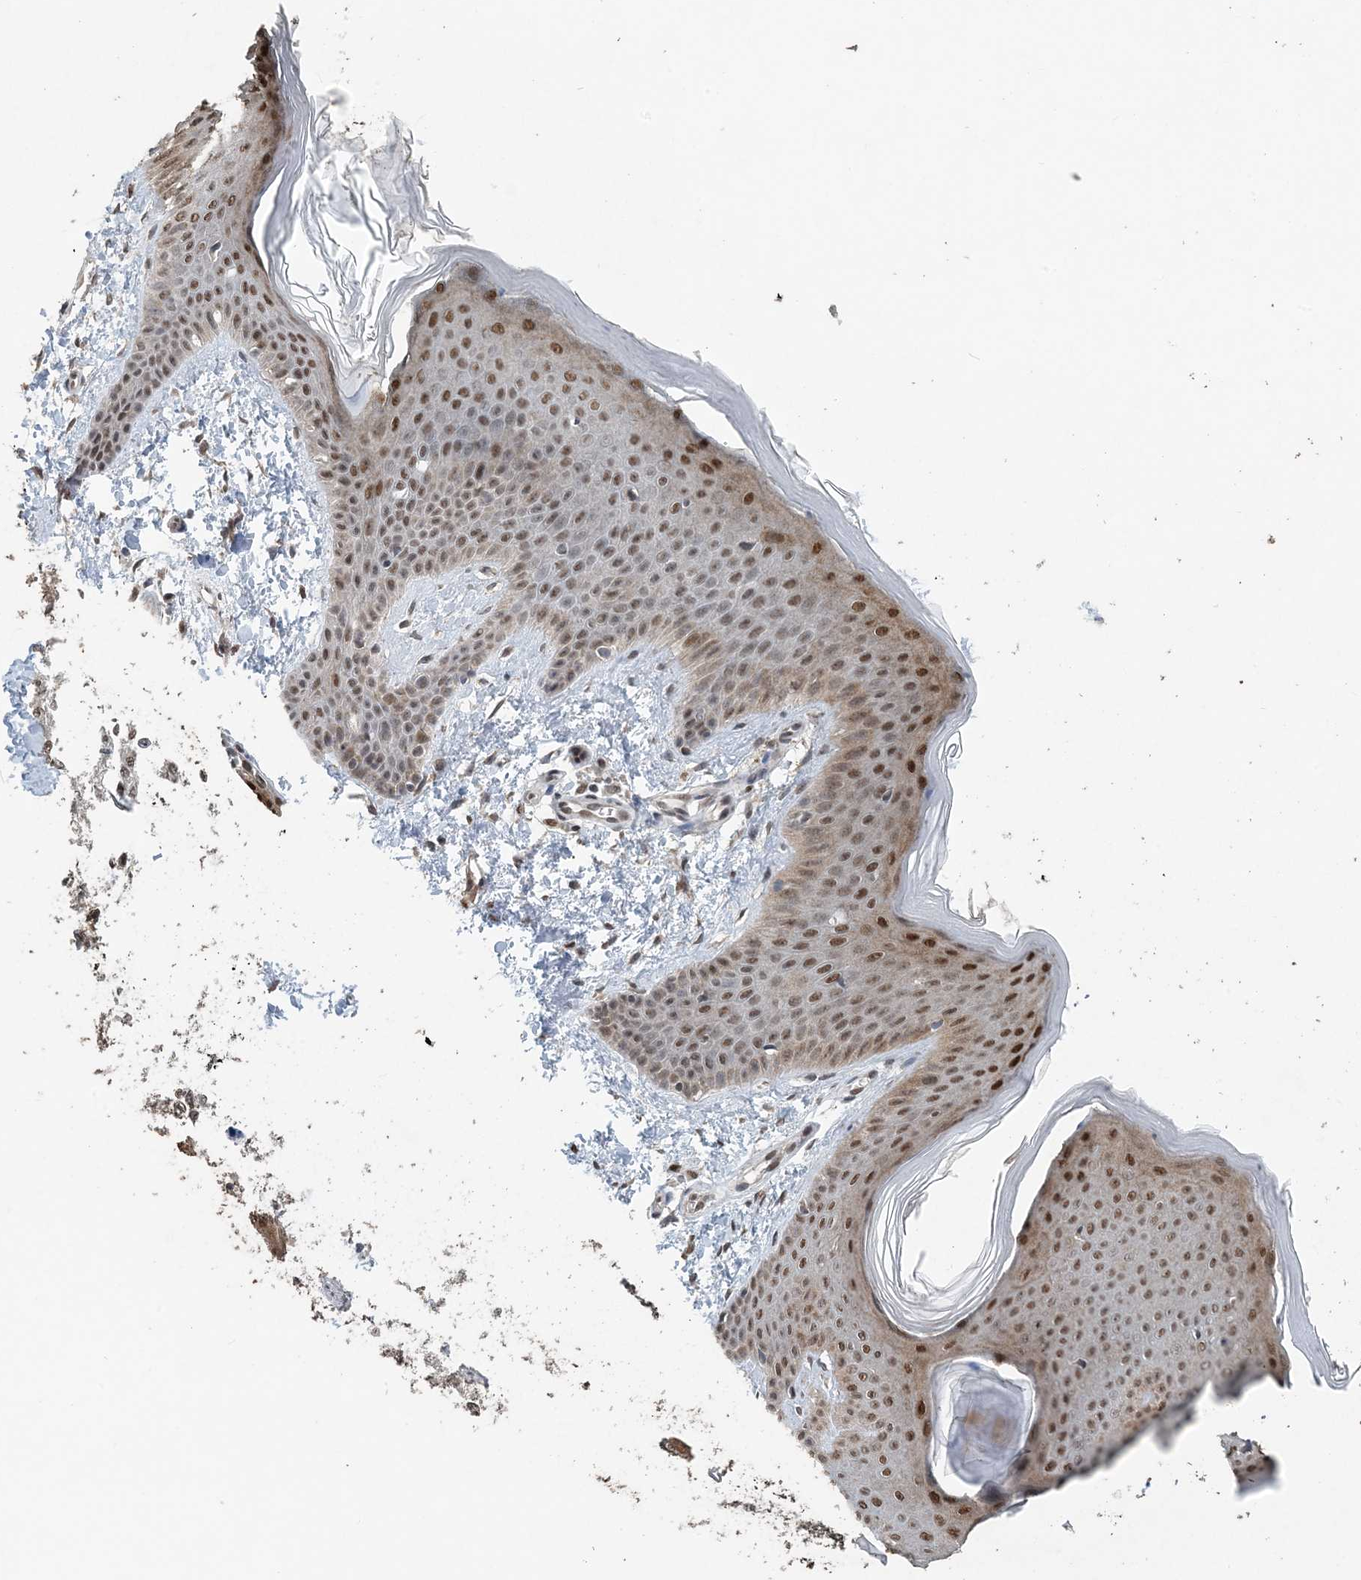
{"staining": {"intensity": "moderate", "quantity": ">75%", "location": "cytoplasmic/membranous,nuclear"}, "tissue": "skin", "cell_type": "Fibroblasts", "image_type": "normal", "snomed": [{"axis": "morphology", "description": "Normal tissue, NOS"}, {"axis": "topography", "description": "Skin"}], "caption": "IHC histopathology image of unremarkable skin: skin stained using immunohistochemistry displays medium levels of moderate protein expression localized specifically in the cytoplasmic/membranous,nuclear of fibroblasts, appearing as a cytoplasmic/membranous,nuclear brown color.", "gene": "MBD2", "patient": {"sex": "male", "age": 36}}